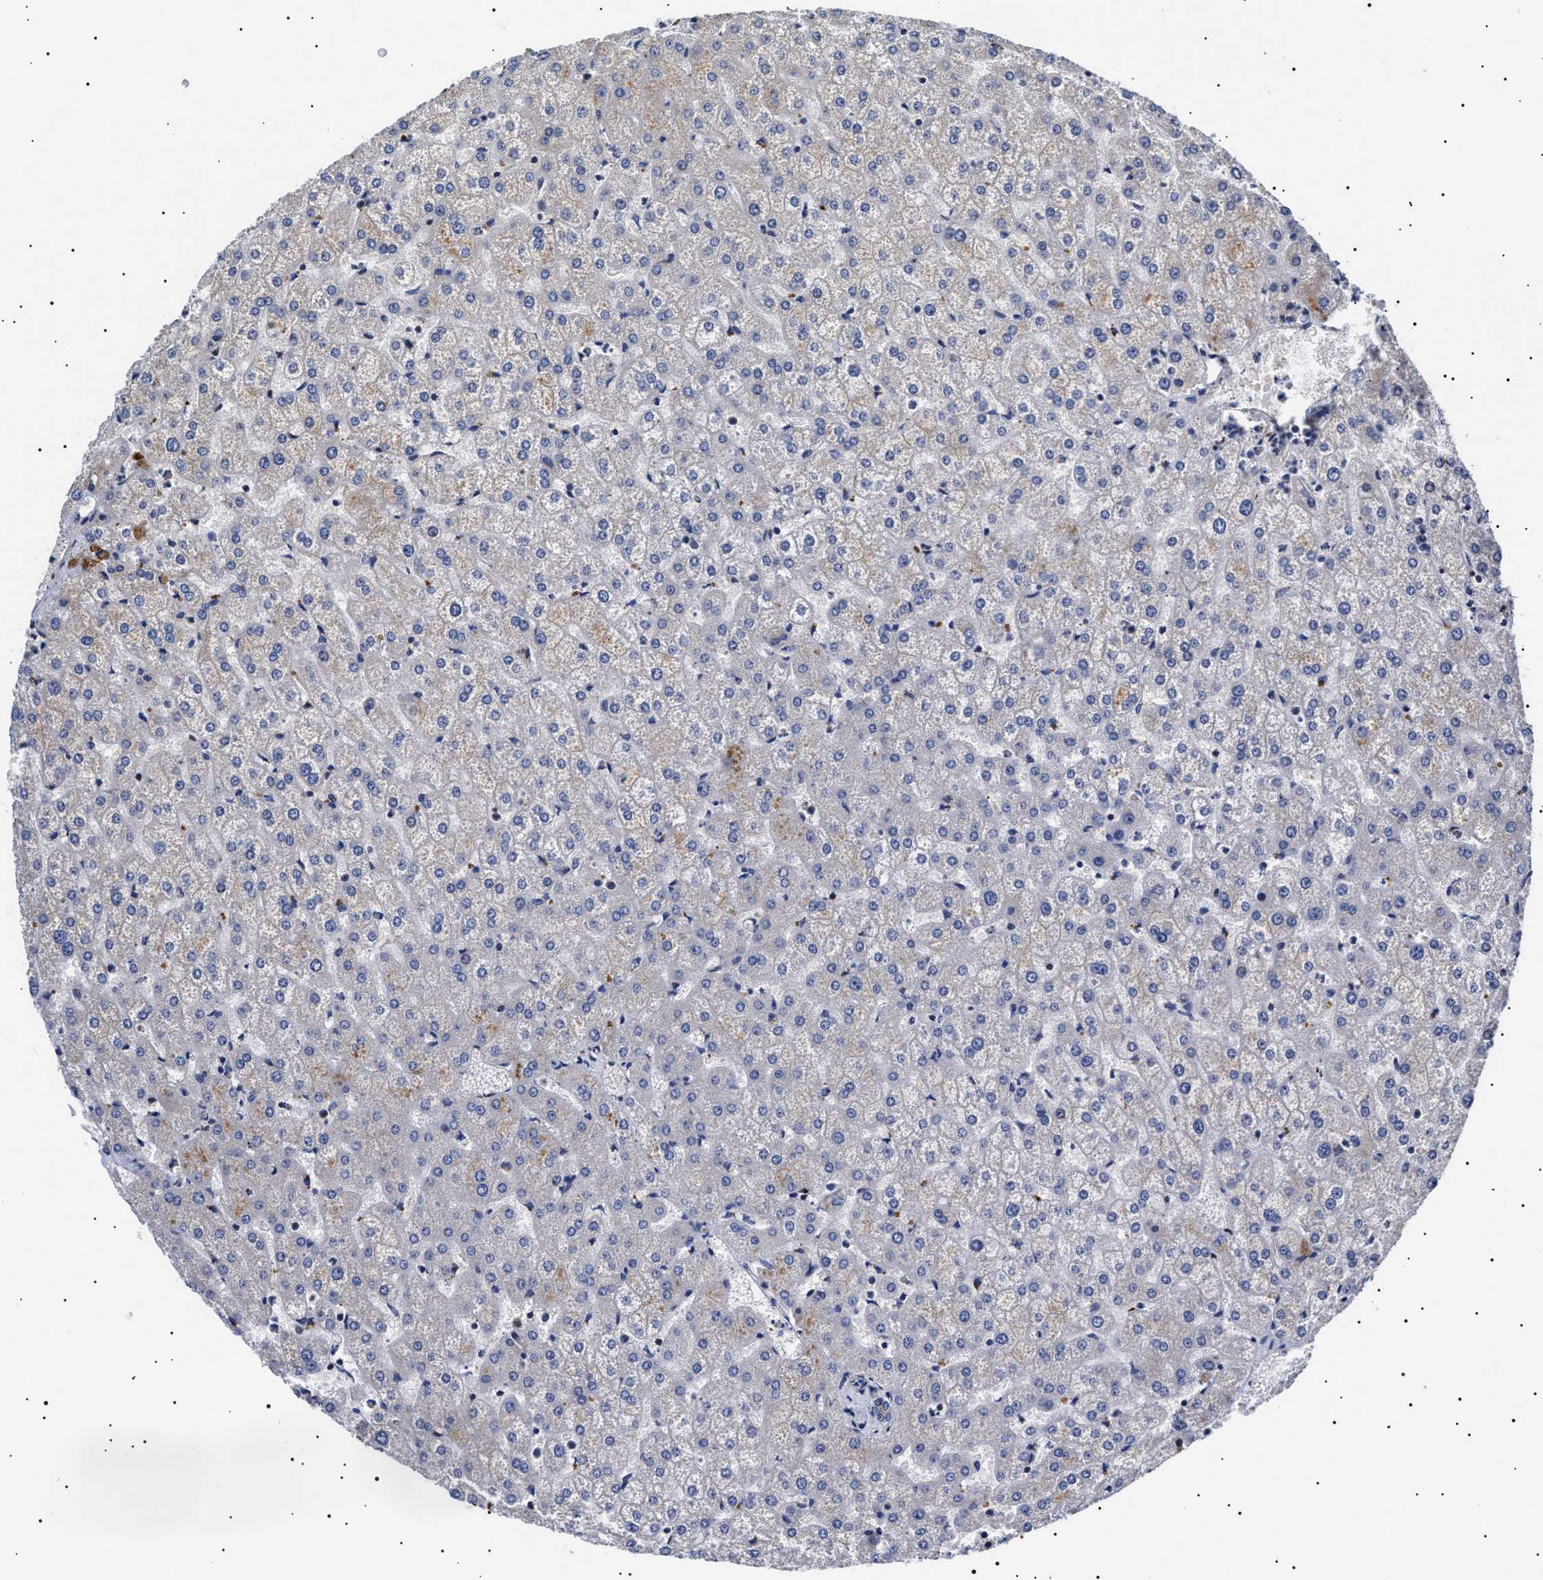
{"staining": {"intensity": "negative", "quantity": "none", "location": "none"}, "tissue": "liver", "cell_type": "Cholangiocytes", "image_type": "normal", "snomed": [{"axis": "morphology", "description": "Normal tissue, NOS"}, {"axis": "topography", "description": "Liver"}], "caption": "A micrograph of liver stained for a protein displays no brown staining in cholangiocytes.", "gene": "SLC4A7", "patient": {"sex": "female", "age": 32}}